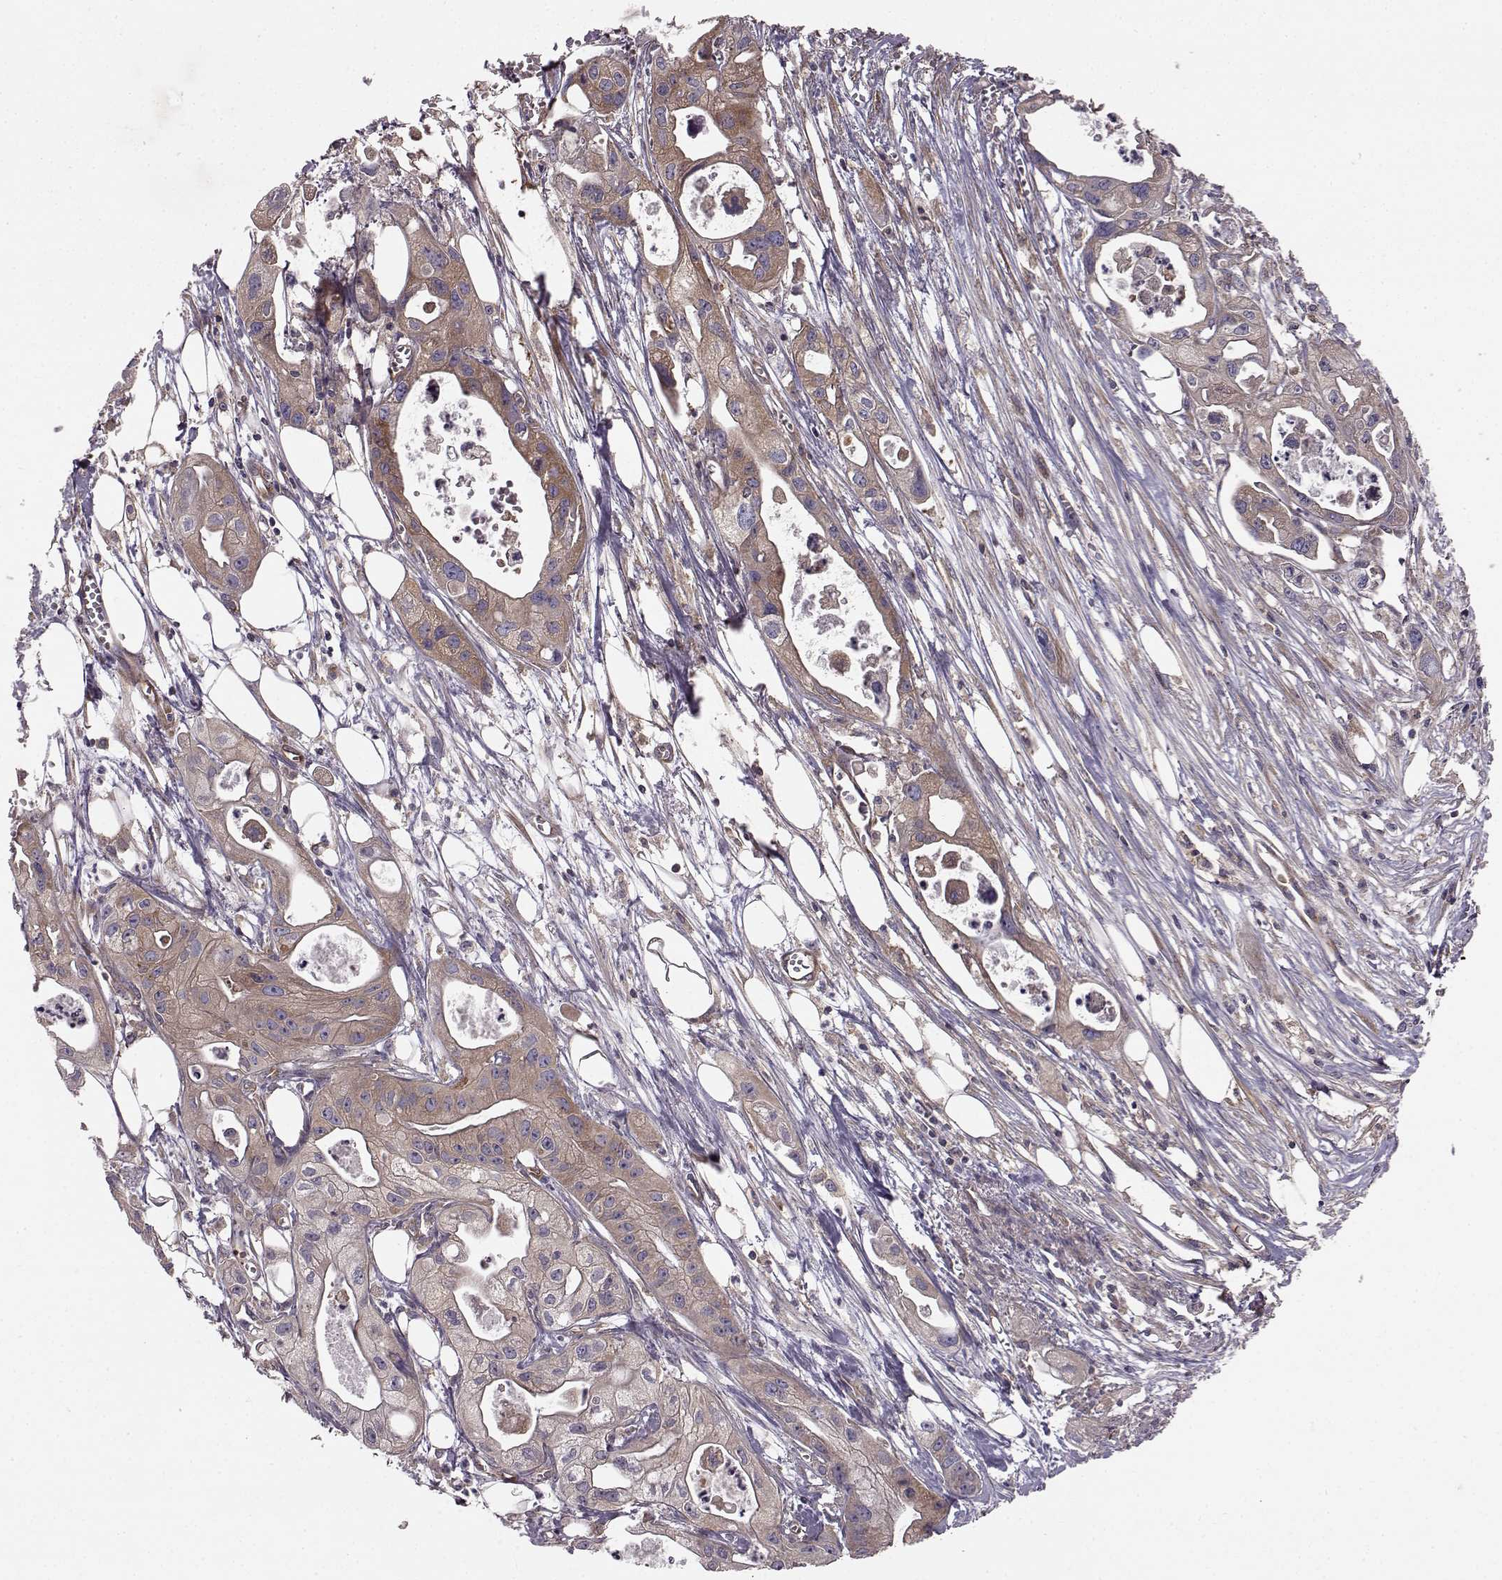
{"staining": {"intensity": "moderate", "quantity": ">75%", "location": "cytoplasmic/membranous"}, "tissue": "pancreatic cancer", "cell_type": "Tumor cells", "image_type": "cancer", "snomed": [{"axis": "morphology", "description": "Adenocarcinoma, NOS"}, {"axis": "topography", "description": "Pancreas"}], "caption": "The image shows staining of pancreatic cancer (adenocarcinoma), revealing moderate cytoplasmic/membranous protein expression (brown color) within tumor cells.", "gene": "RABGAP1", "patient": {"sex": "male", "age": 70}}